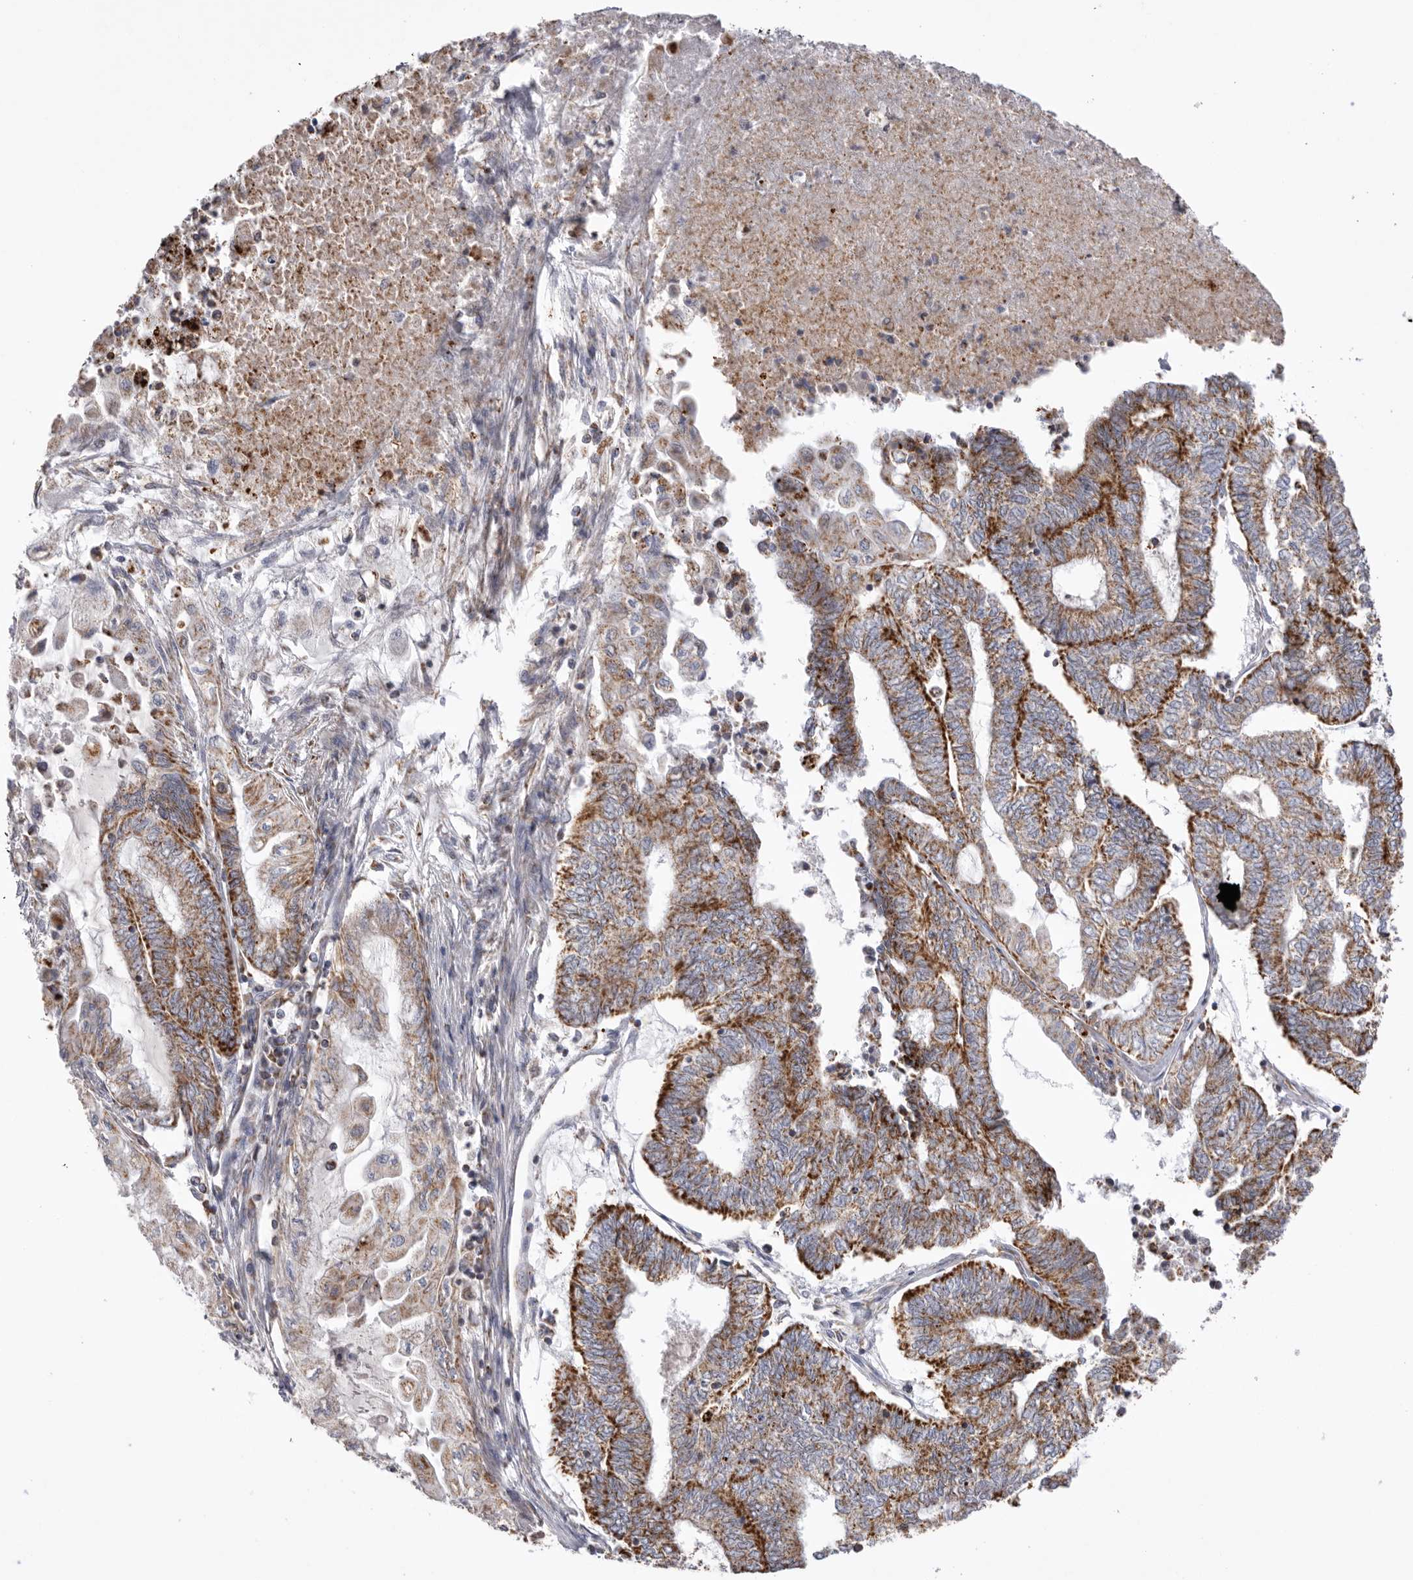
{"staining": {"intensity": "strong", "quantity": "25%-75%", "location": "cytoplasmic/membranous"}, "tissue": "endometrial cancer", "cell_type": "Tumor cells", "image_type": "cancer", "snomed": [{"axis": "morphology", "description": "Adenocarcinoma, NOS"}, {"axis": "topography", "description": "Uterus"}, {"axis": "topography", "description": "Endometrium"}], "caption": "Human endometrial cancer (adenocarcinoma) stained with a brown dye displays strong cytoplasmic/membranous positive staining in about 25%-75% of tumor cells.", "gene": "VDAC3", "patient": {"sex": "female", "age": 70}}